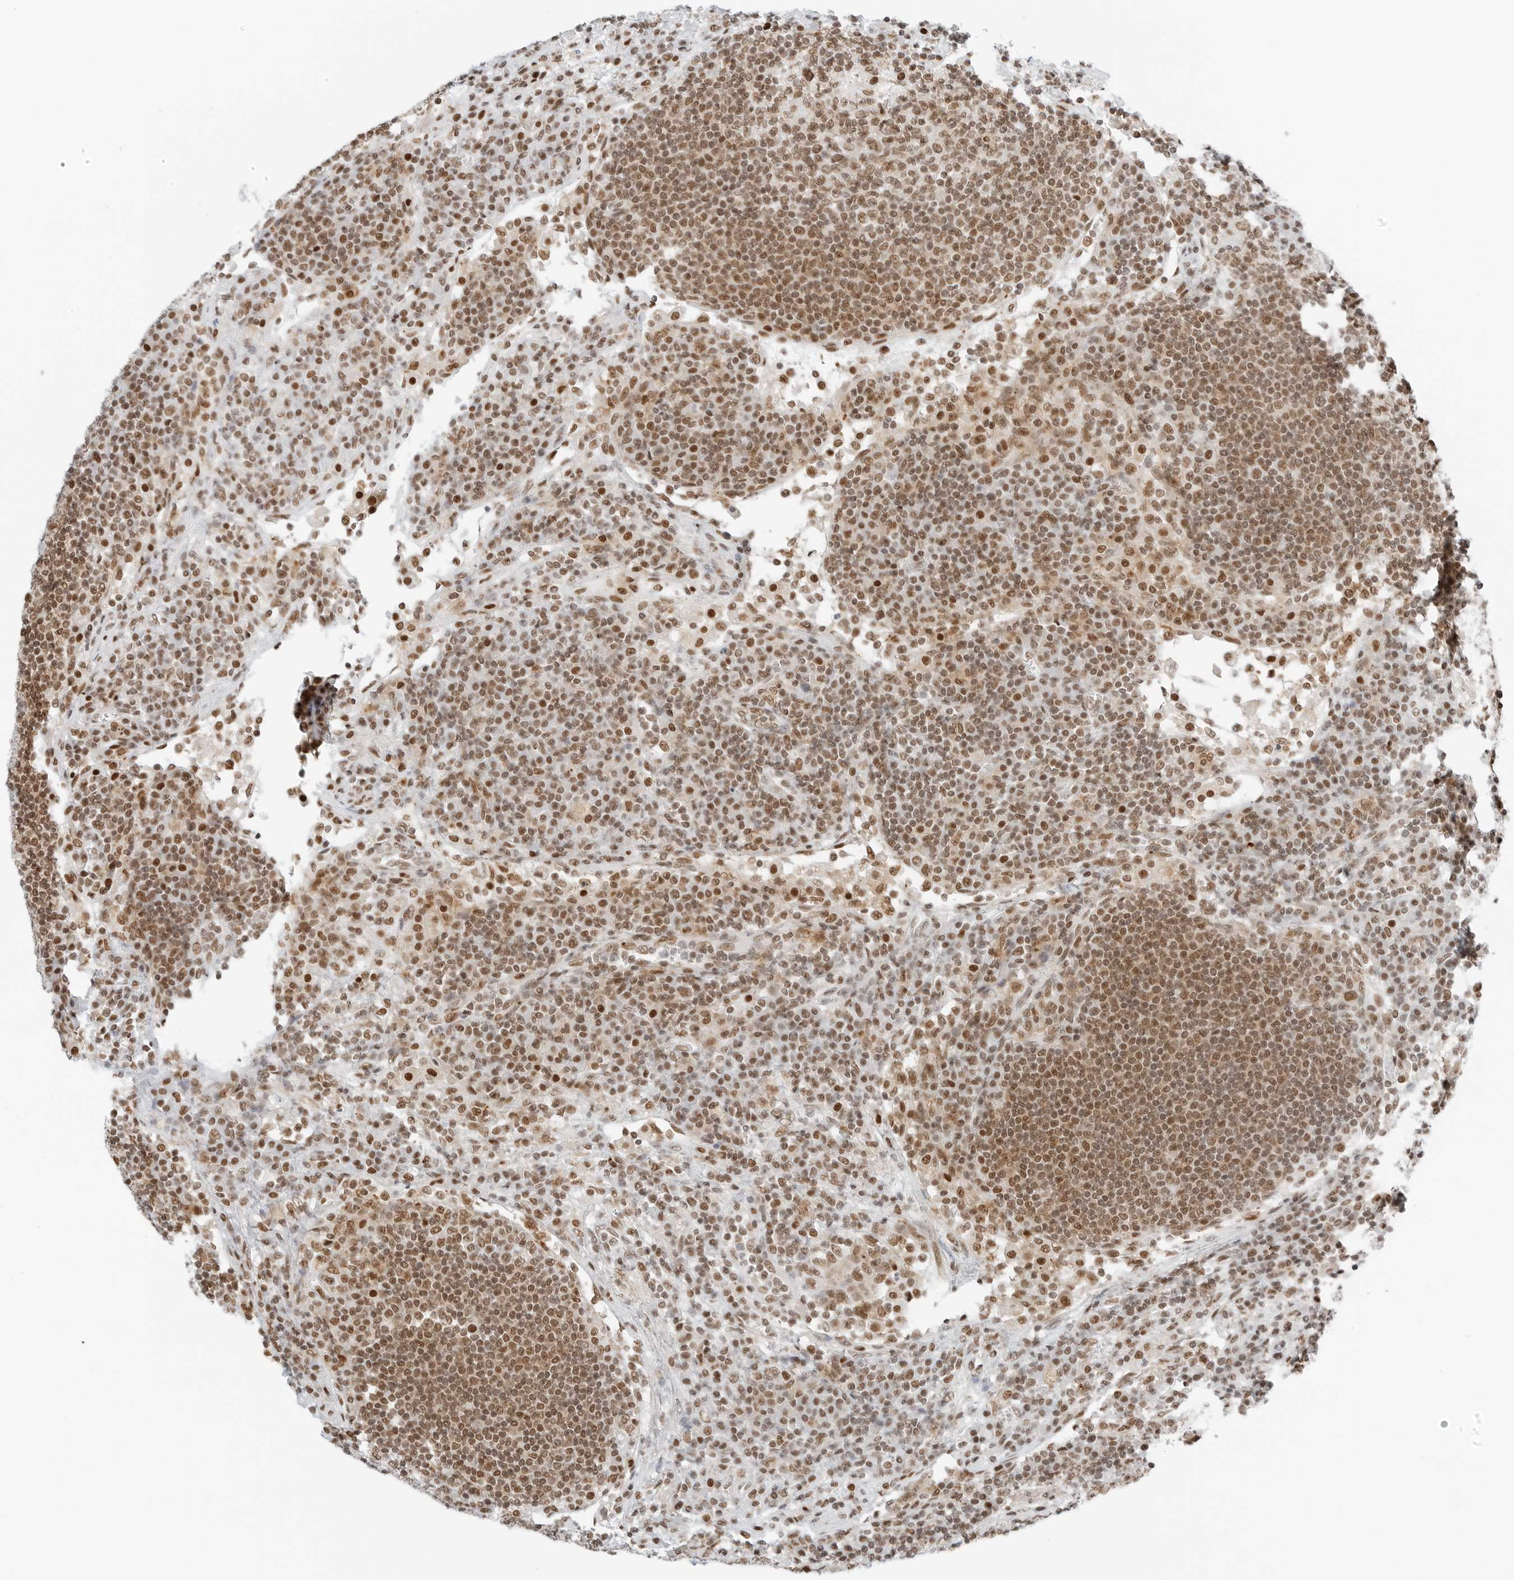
{"staining": {"intensity": "moderate", "quantity": ">75%", "location": "nuclear"}, "tissue": "lymph node", "cell_type": "Germinal center cells", "image_type": "normal", "snomed": [{"axis": "morphology", "description": "Normal tissue, NOS"}, {"axis": "topography", "description": "Lymph node"}], "caption": "High-power microscopy captured an IHC histopathology image of benign lymph node, revealing moderate nuclear staining in approximately >75% of germinal center cells.", "gene": "CRTC2", "patient": {"sex": "female", "age": 53}}